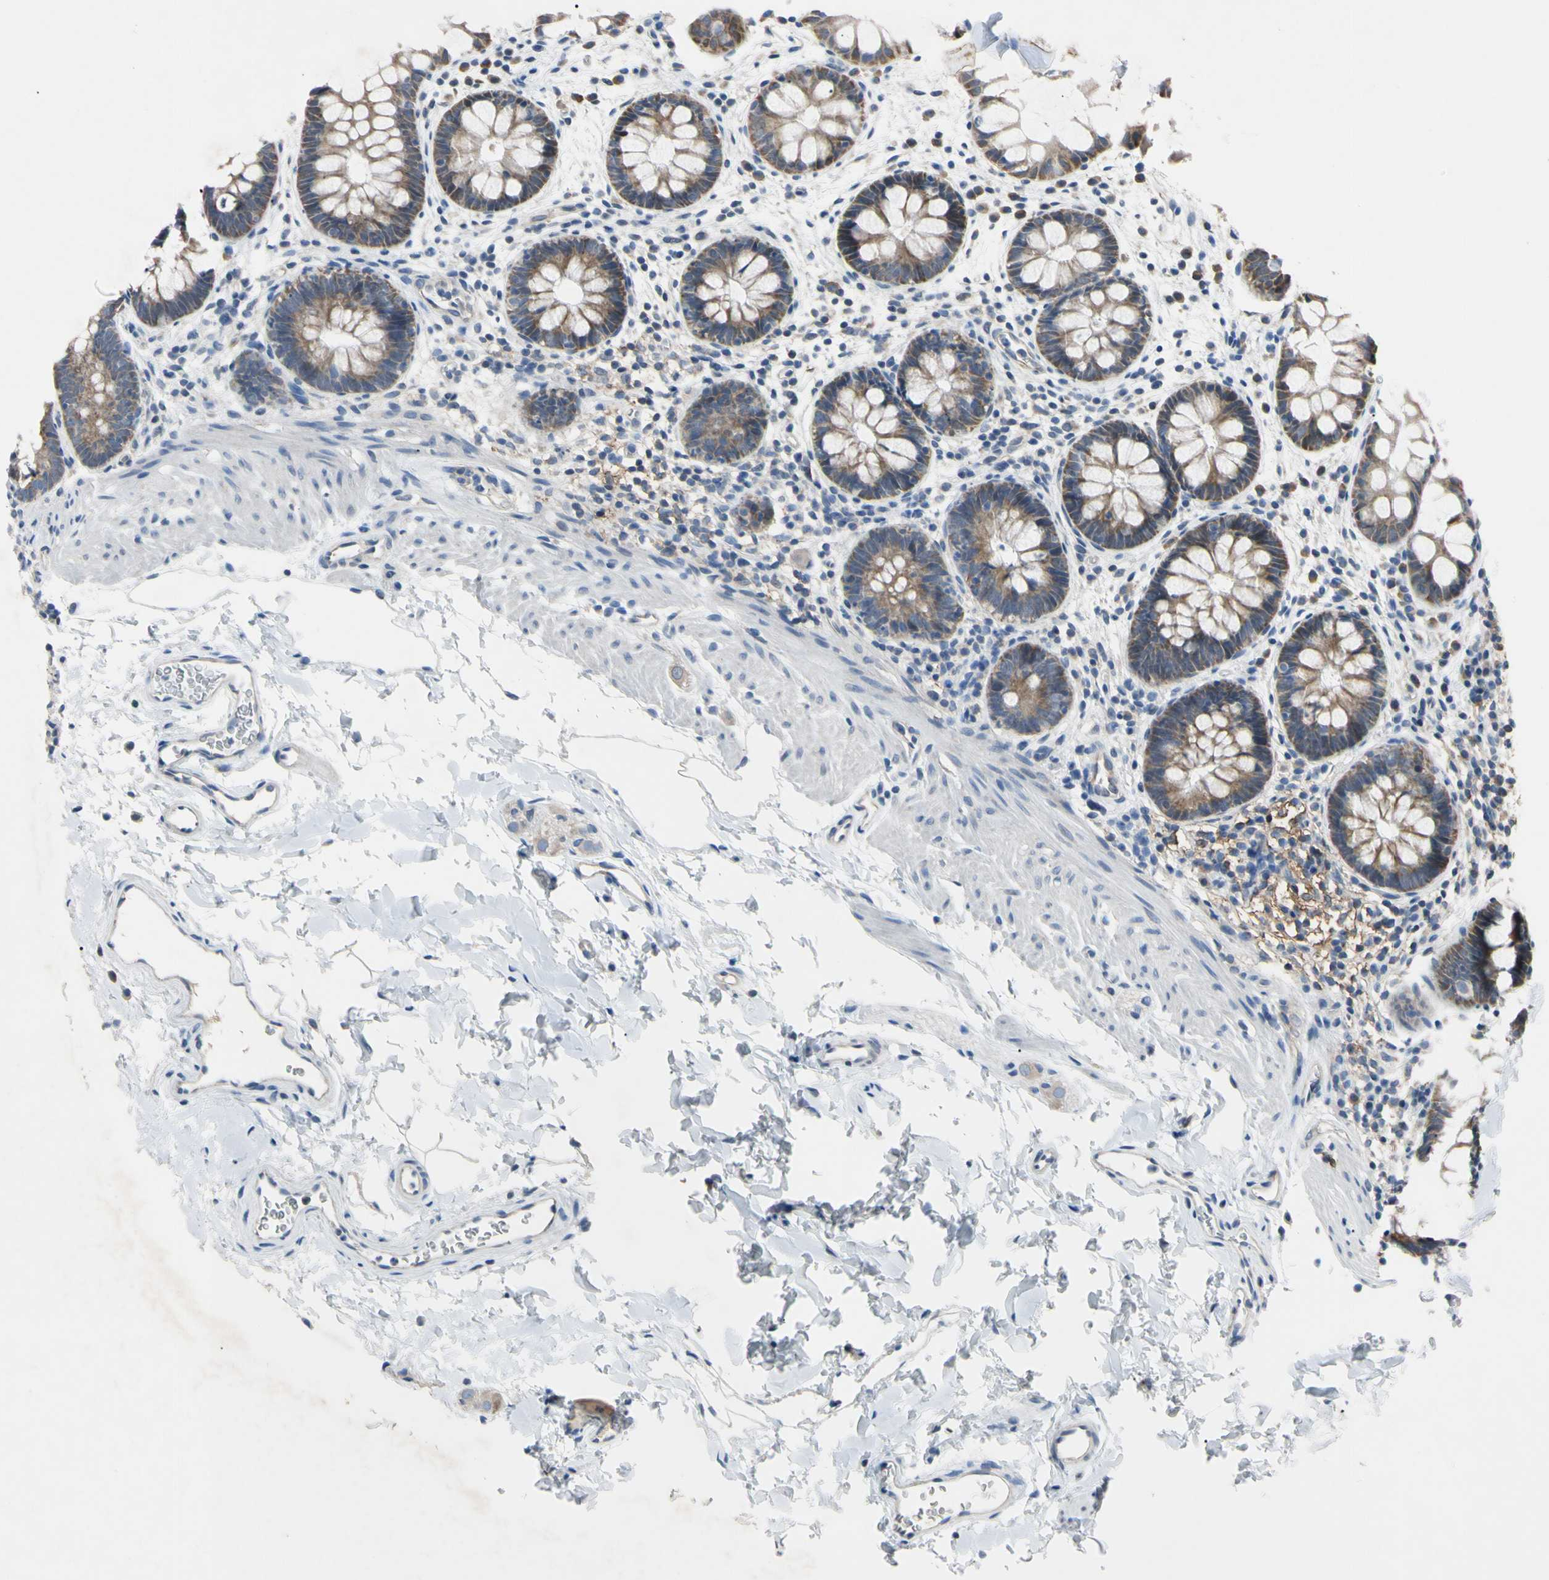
{"staining": {"intensity": "moderate", "quantity": ">75%", "location": "cytoplasmic/membranous"}, "tissue": "rectum", "cell_type": "Glandular cells", "image_type": "normal", "snomed": [{"axis": "morphology", "description": "Normal tissue, NOS"}, {"axis": "topography", "description": "Rectum"}], "caption": "Glandular cells demonstrate medium levels of moderate cytoplasmic/membranous staining in about >75% of cells in normal human rectum.", "gene": "PNKD", "patient": {"sex": "female", "age": 24}}